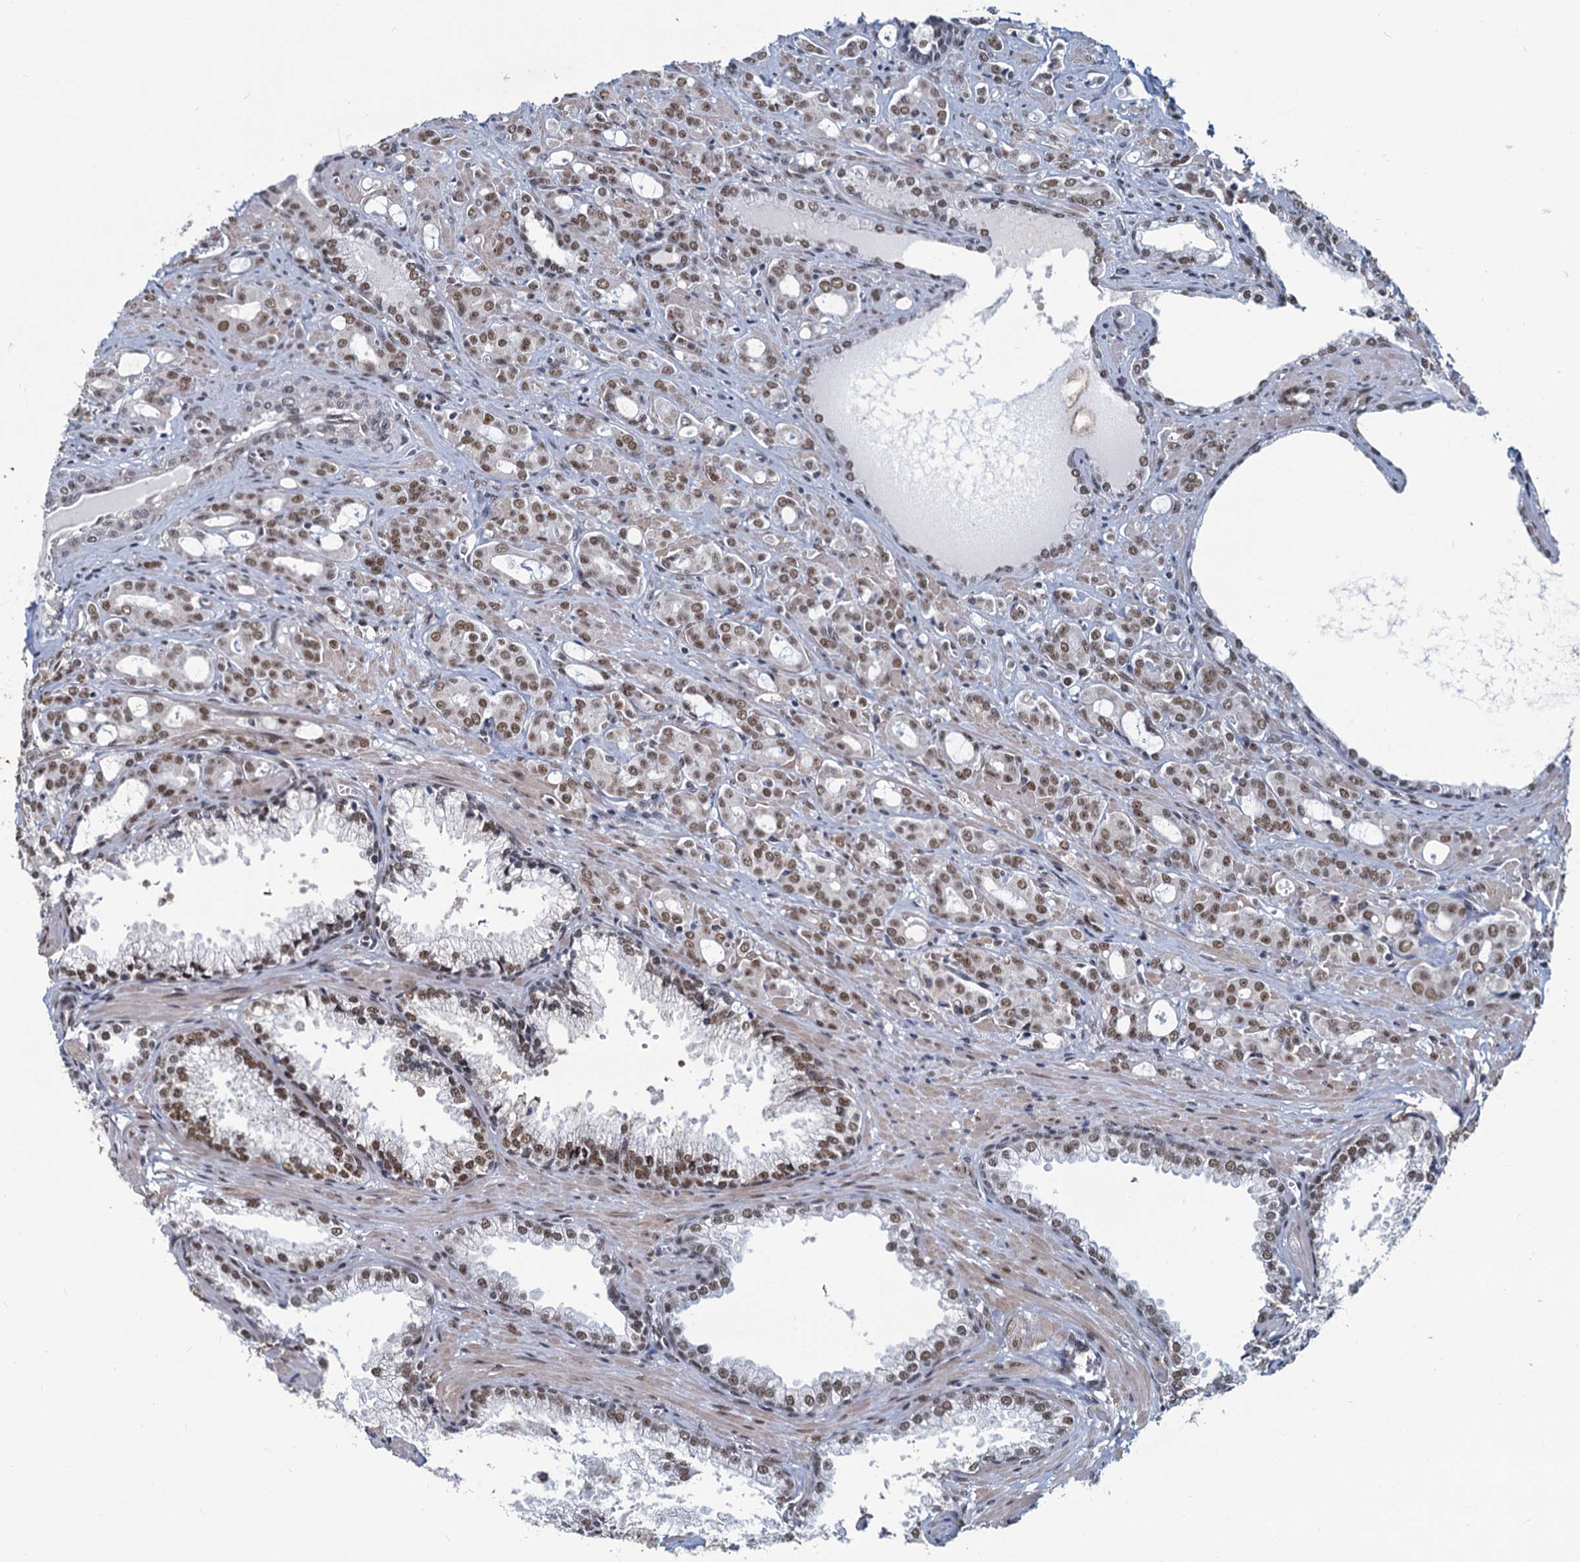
{"staining": {"intensity": "moderate", "quantity": ">75%", "location": "nuclear"}, "tissue": "prostate cancer", "cell_type": "Tumor cells", "image_type": "cancer", "snomed": [{"axis": "morphology", "description": "Adenocarcinoma, High grade"}, {"axis": "topography", "description": "Prostate"}], "caption": "Prostate cancer (high-grade adenocarcinoma) stained with DAB (3,3'-diaminobenzidine) IHC shows medium levels of moderate nuclear staining in approximately >75% of tumor cells. The protein is stained brown, and the nuclei are stained in blue (DAB IHC with brightfield microscopy, high magnification).", "gene": "METTL14", "patient": {"sex": "male", "age": 72}}